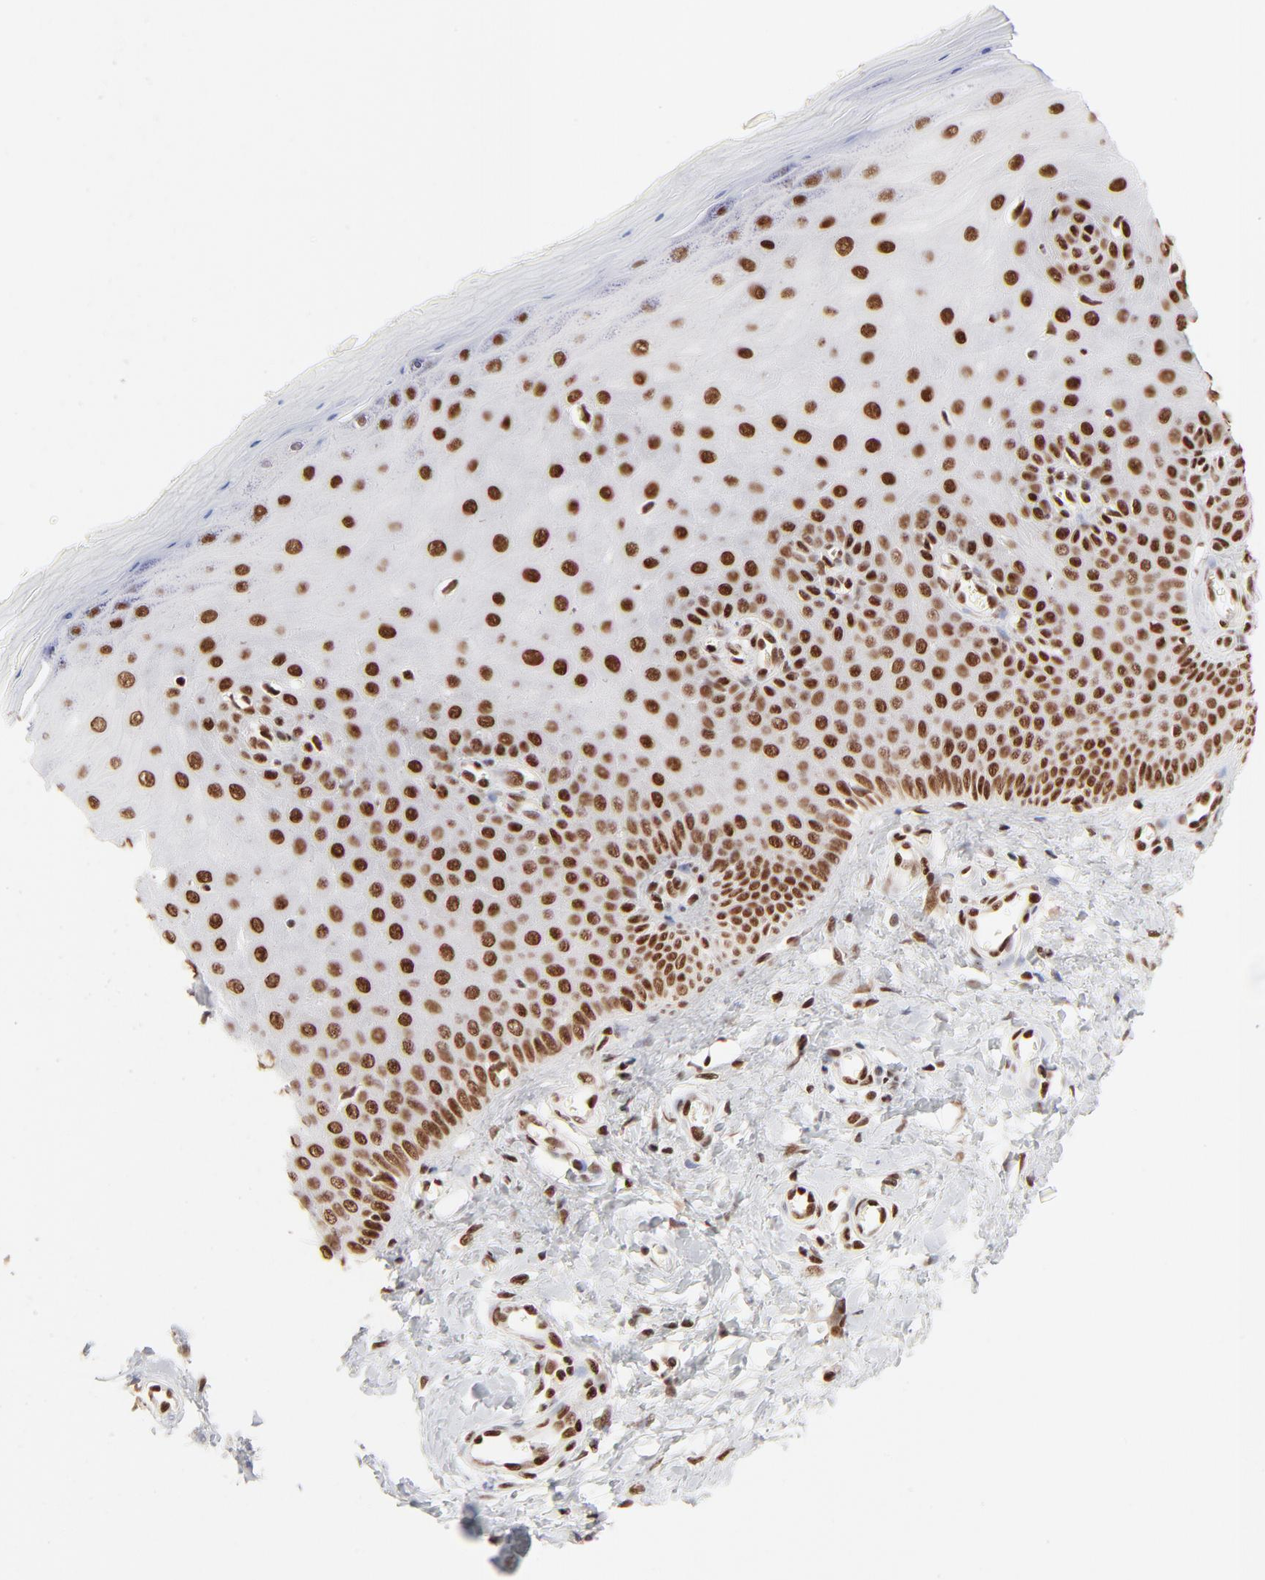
{"staining": {"intensity": "strong", "quantity": ">75%", "location": "nuclear"}, "tissue": "cervix", "cell_type": "Glandular cells", "image_type": "normal", "snomed": [{"axis": "morphology", "description": "Normal tissue, NOS"}, {"axis": "topography", "description": "Cervix"}], "caption": "A high-resolution image shows immunohistochemistry staining of unremarkable cervix, which reveals strong nuclear positivity in about >75% of glandular cells. The staining is performed using DAB (3,3'-diaminobenzidine) brown chromogen to label protein expression. The nuclei are counter-stained blue using hematoxylin.", "gene": "TARDBP", "patient": {"sex": "female", "age": 55}}